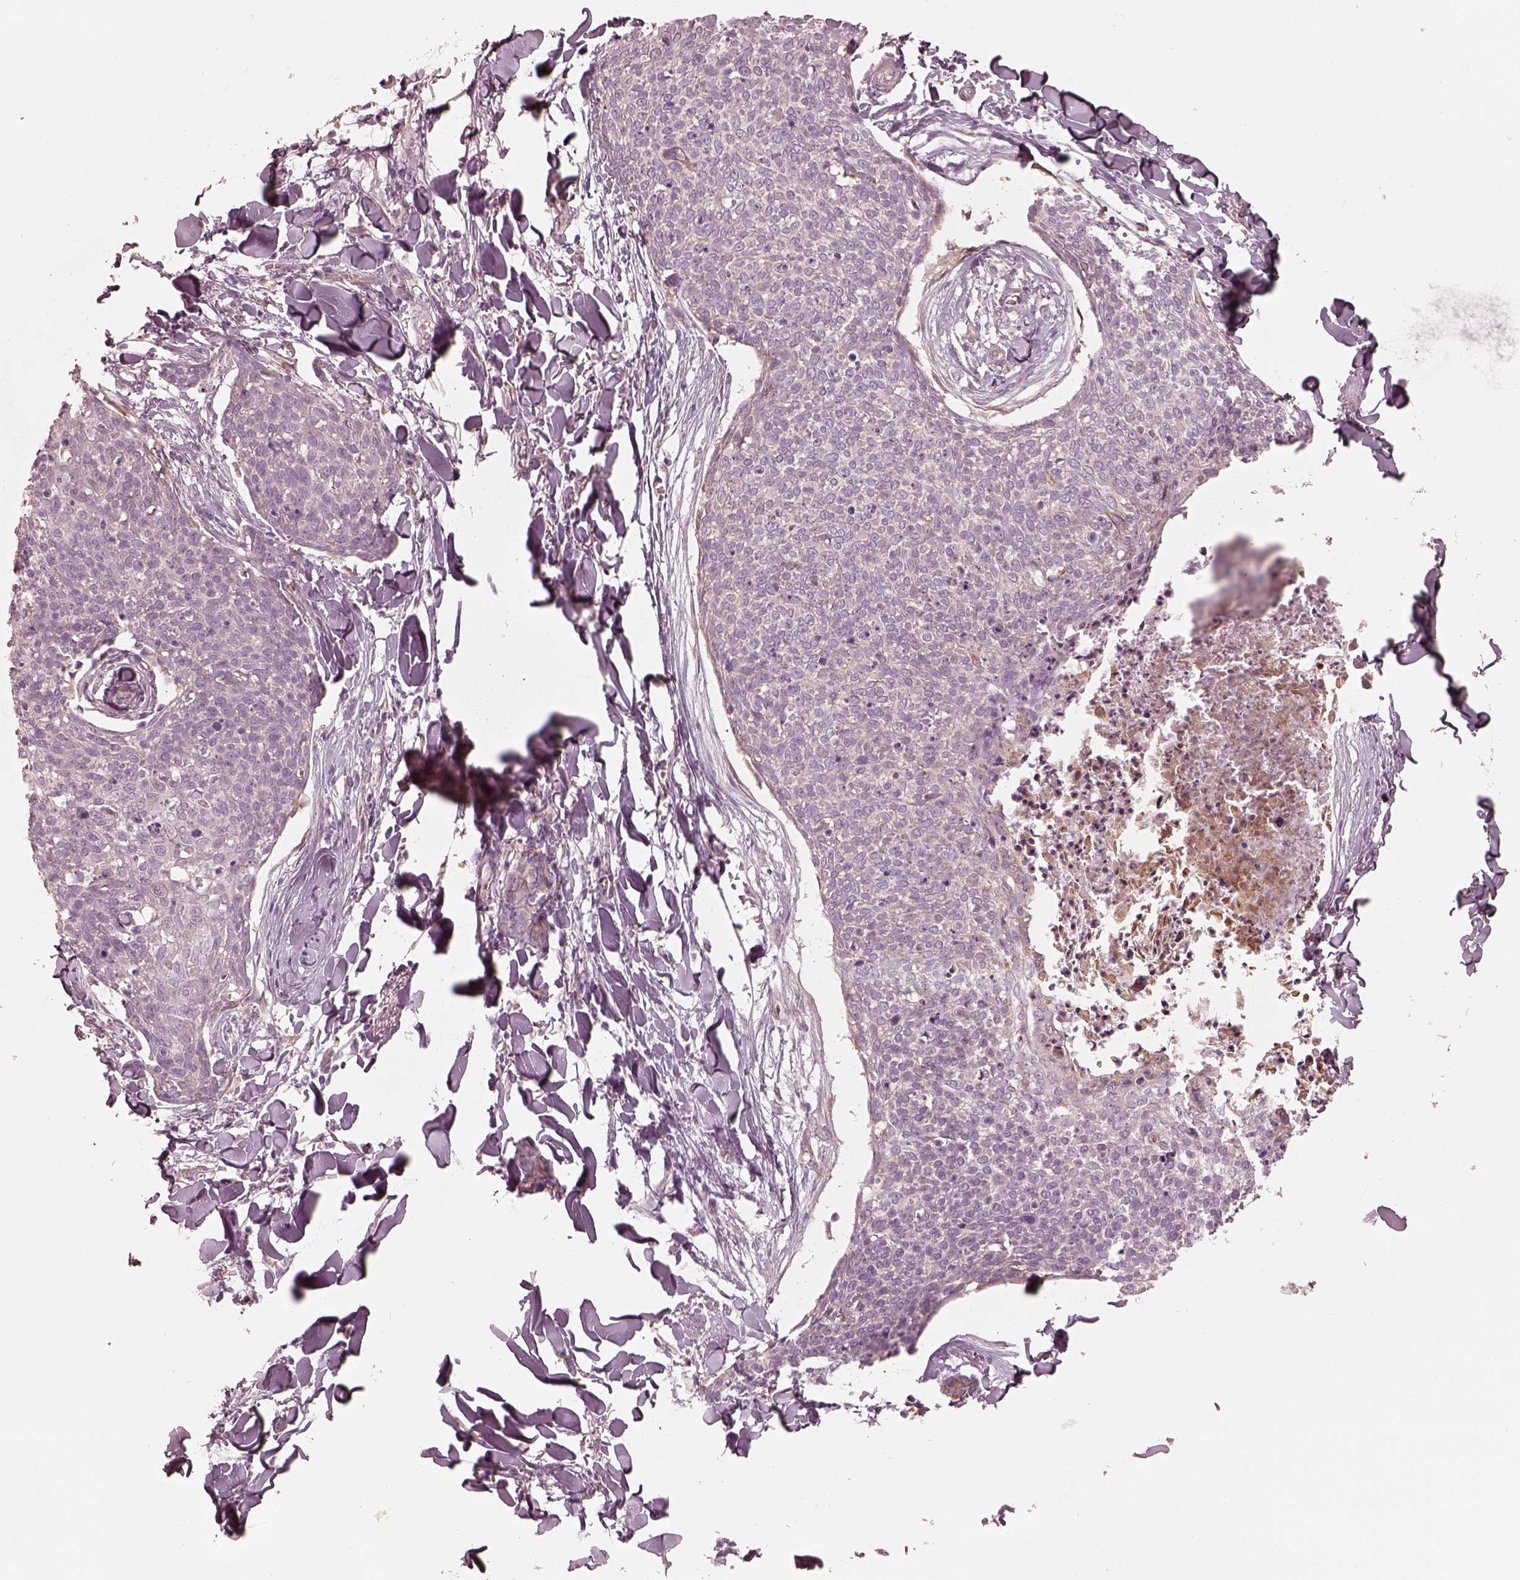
{"staining": {"intensity": "negative", "quantity": "none", "location": "none"}, "tissue": "skin cancer", "cell_type": "Tumor cells", "image_type": "cancer", "snomed": [{"axis": "morphology", "description": "Squamous cell carcinoma, NOS"}, {"axis": "topography", "description": "Skin"}, {"axis": "topography", "description": "Vulva"}], "caption": "DAB immunohistochemical staining of squamous cell carcinoma (skin) shows no significant positivity in tumor cells.", "gene": "RAB3C", "patient": {"sex": "female", "age": 75}}